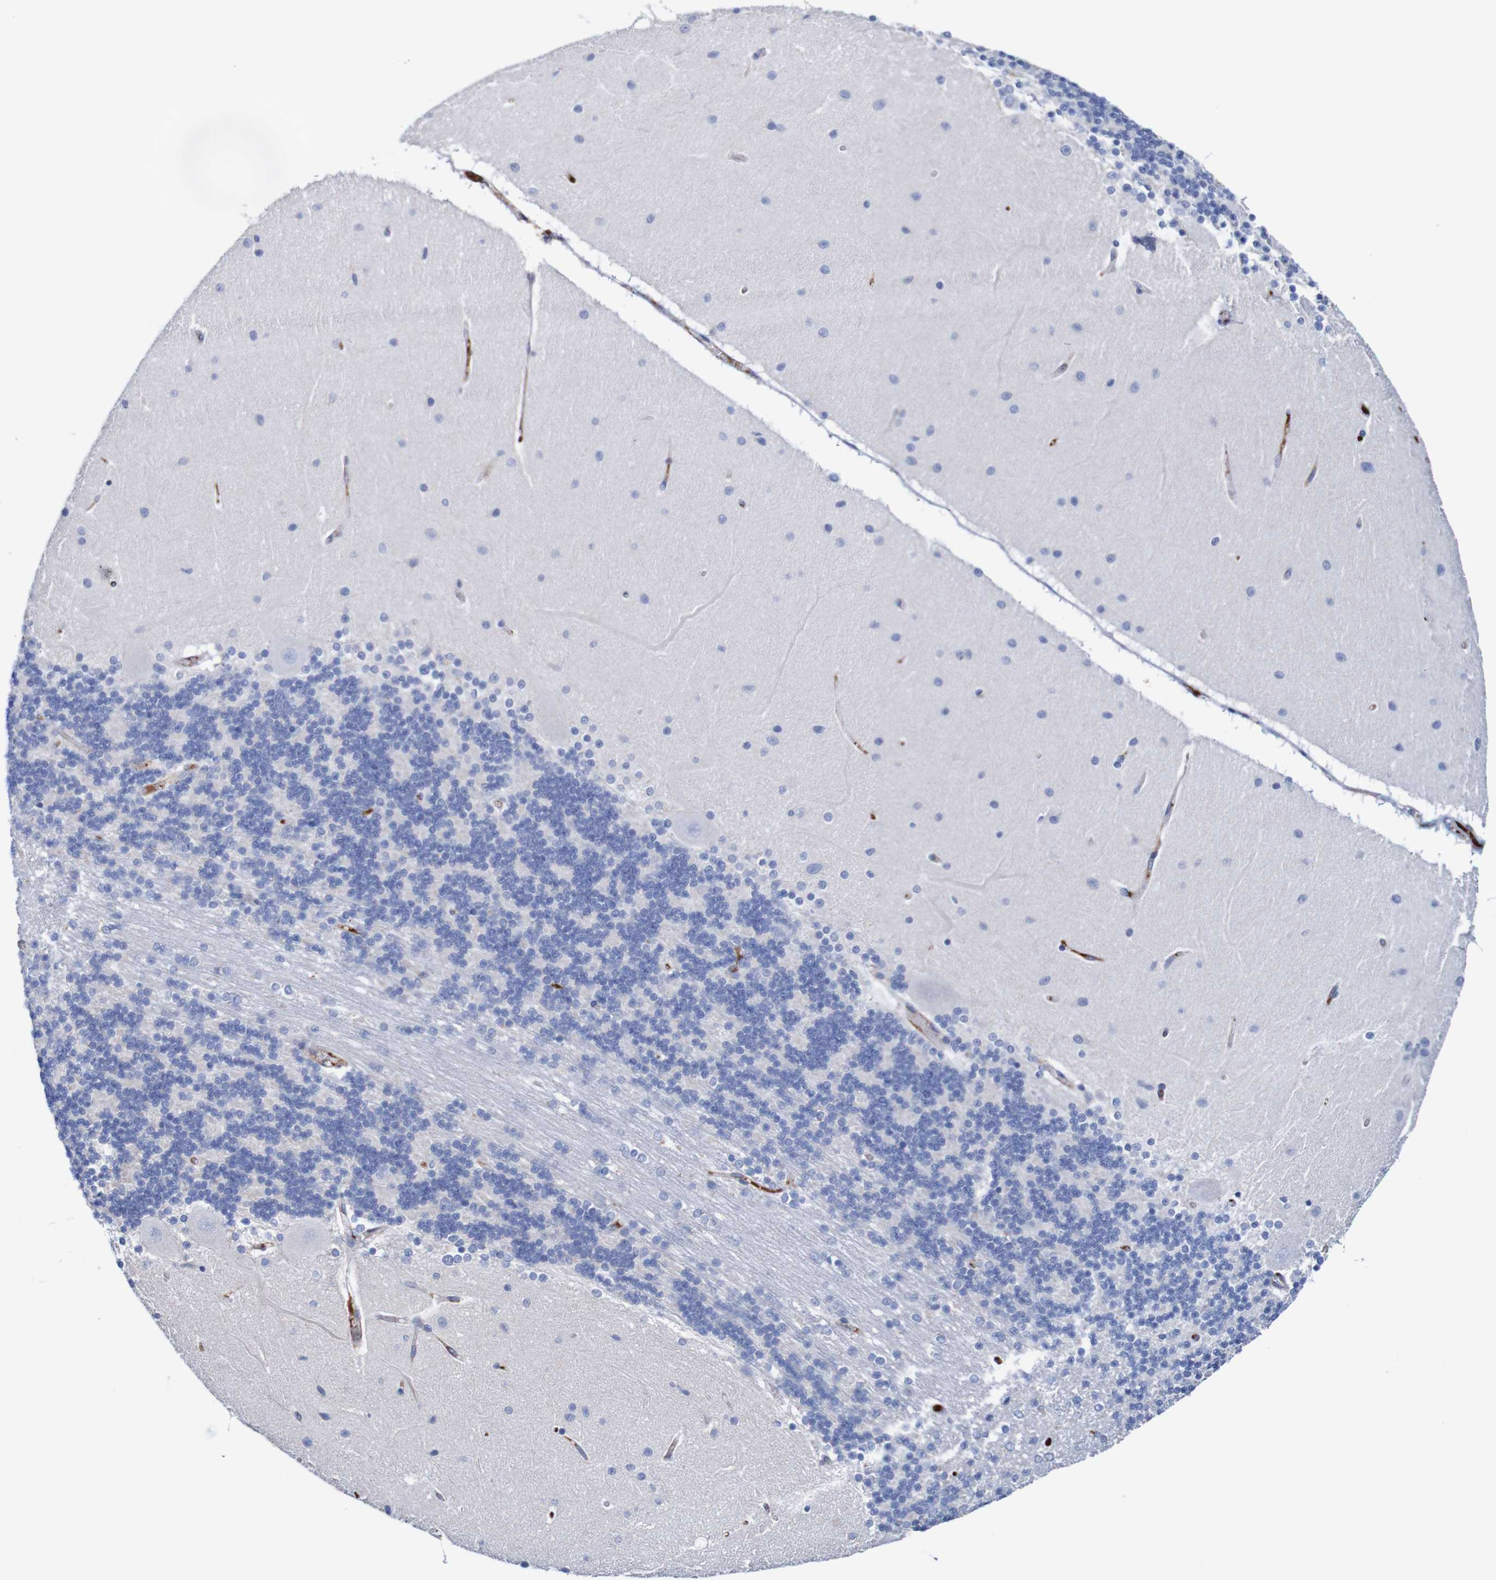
{"staining": {"intensity": "negative", "quantity": "none", "location": "none"}, "tissue": "cerebellum", "cell_type": "Cells in granular layer", "image_type": "normal", "snomed": [{"axis": "morphology", "description": "Normal tissue, NOS"}, {"axis": "topography", "description": "Cerebellum"}], "caption": "This micrograph is of normal cerebellum stained with immunohistochemistry to label a protein in brown with the nuclei are counter-stained blue. There is no positivity in cells in granular layer.", "gene": "RIGI", "patient": {"sex": "female", "age": 54}}